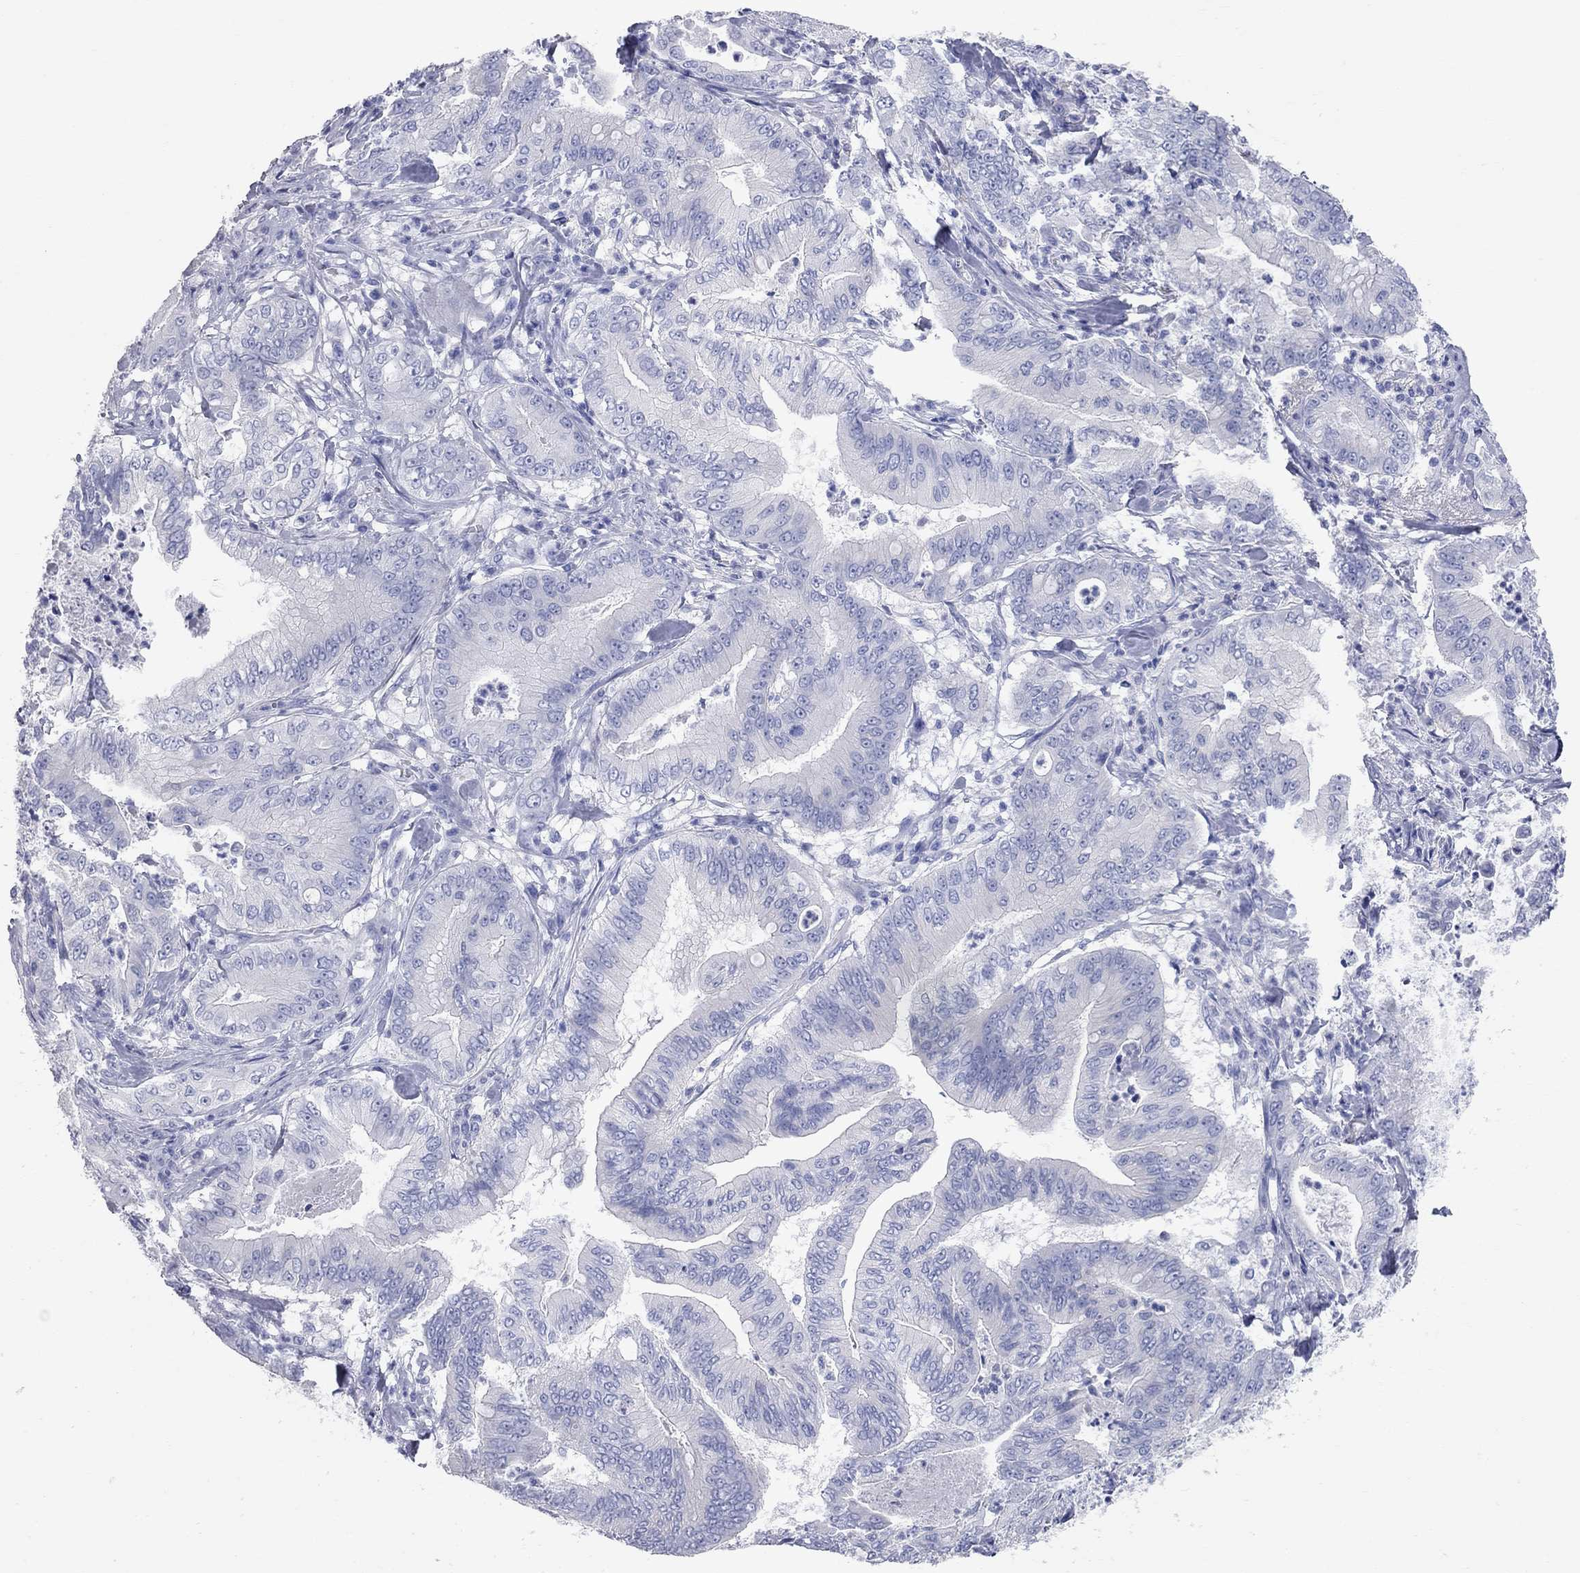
{"staining": {"intensity": "negative", "quantity": "none", "location": "none"}, "tissue": "pancreatic cancer", "cell_type": "Tumor cells", "image_type": "cancer", "snomed": [{"axis": "morphology", "description": "Adenocarcinoma, NOS"}, {"axis": "topography", "description": "Pancreas"}], "caption": "DAB (3,3'-diaminobenzidine) immunohistochemical staining of pancreatic cancer (adenocarcinoma) reveals no significant positivity in tumor cells.", "gene": "AOX1", "patient": {"sex": "male", "age": 71}}